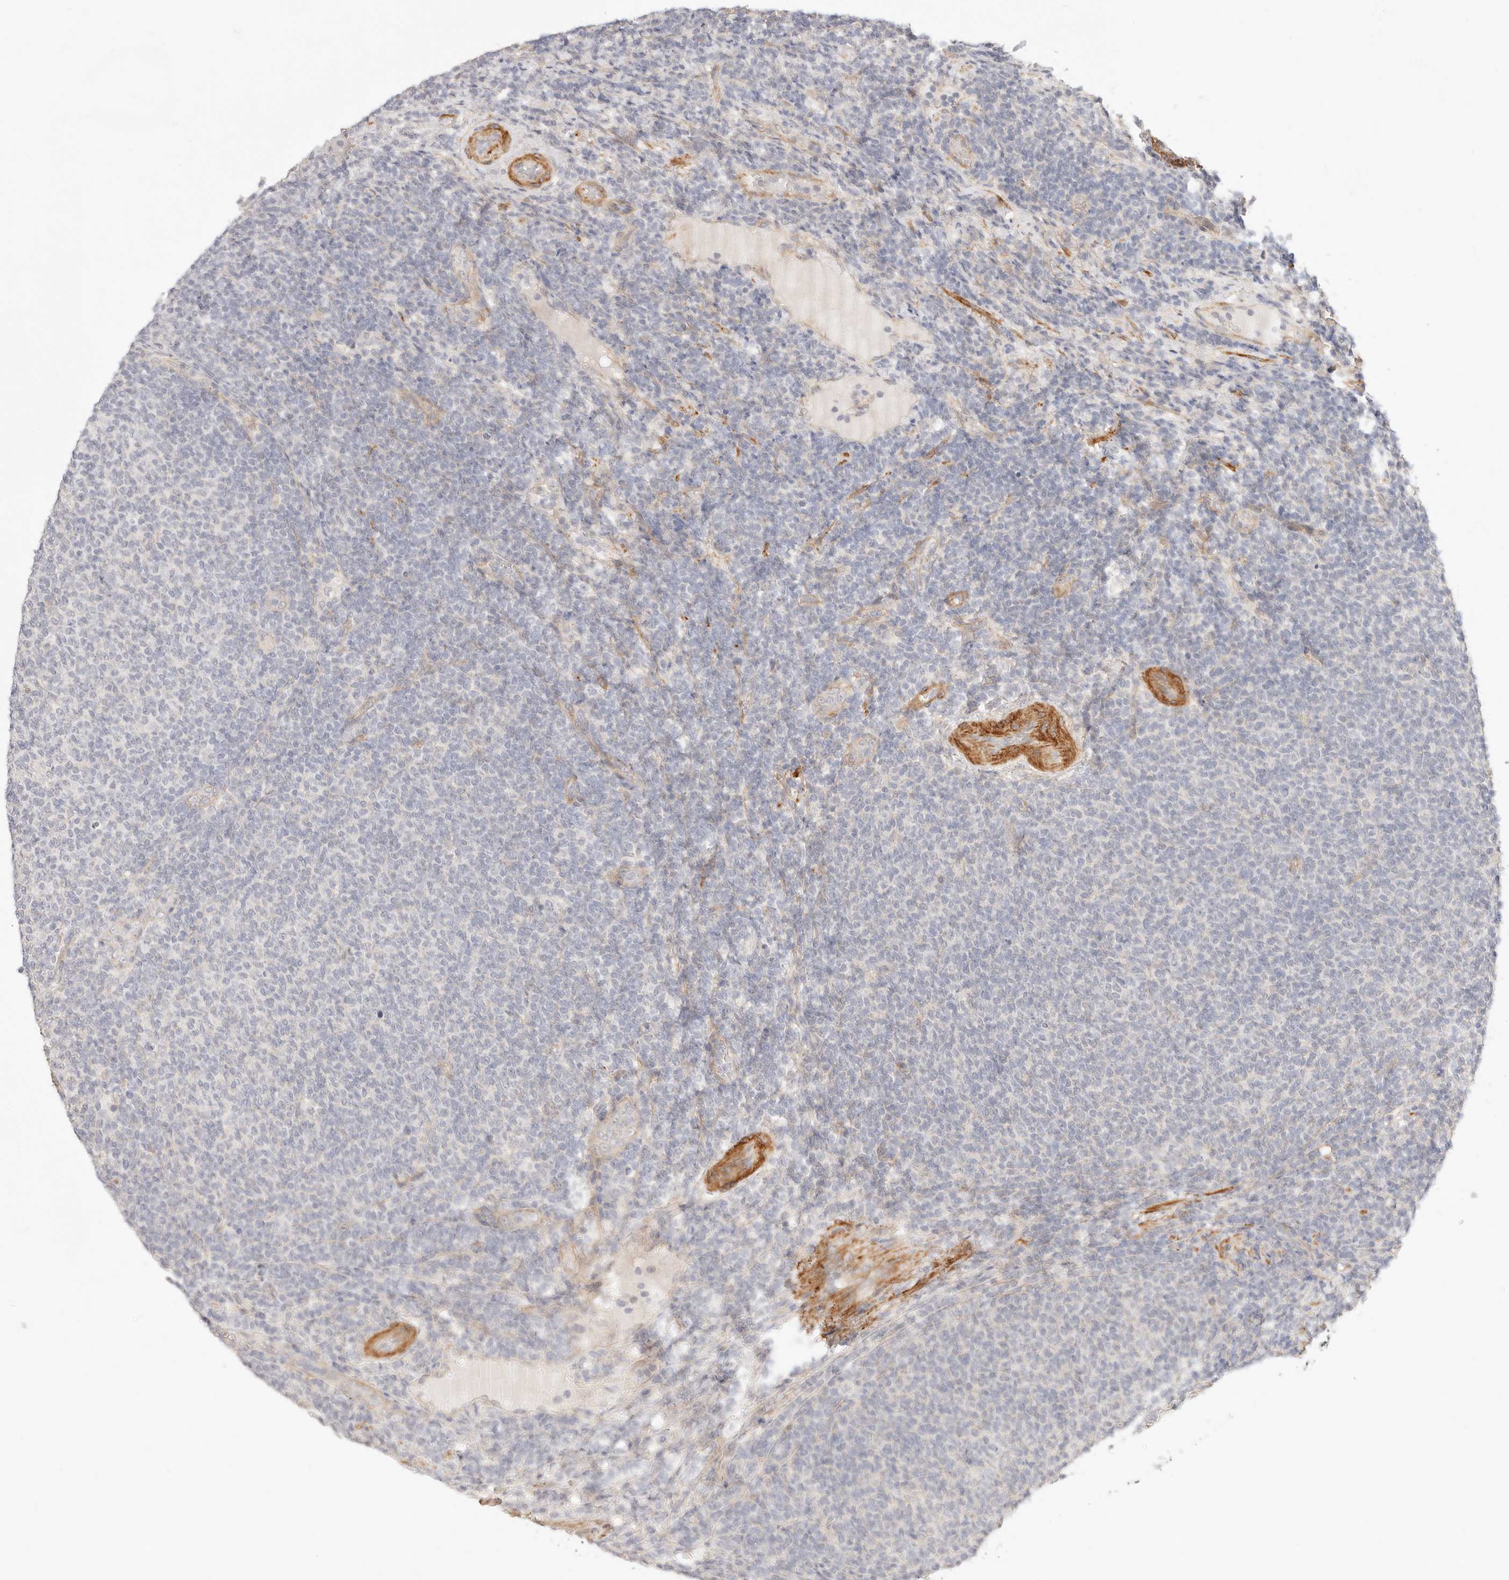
{"staining": {"intensity": "negative", "quantity": "none", "location": "none"}, "tissue": "lymphoma", "cell_type": "Tumor cells", "image_type": "cancer", "snomed": [{"axis": "morphology", "description": "Malignant lymphoma, non-Hodgkin's type, Low grade"}, {"axis": "topography", "description": "Lymph node"}], "caption": "Immunohistochemistry micrograph of lymphoma stained for a protein (brown), which exhibits no positivity in tumor cells.", "gene": "UBXN10", "patient": {"sex": "male", "age": 66}}